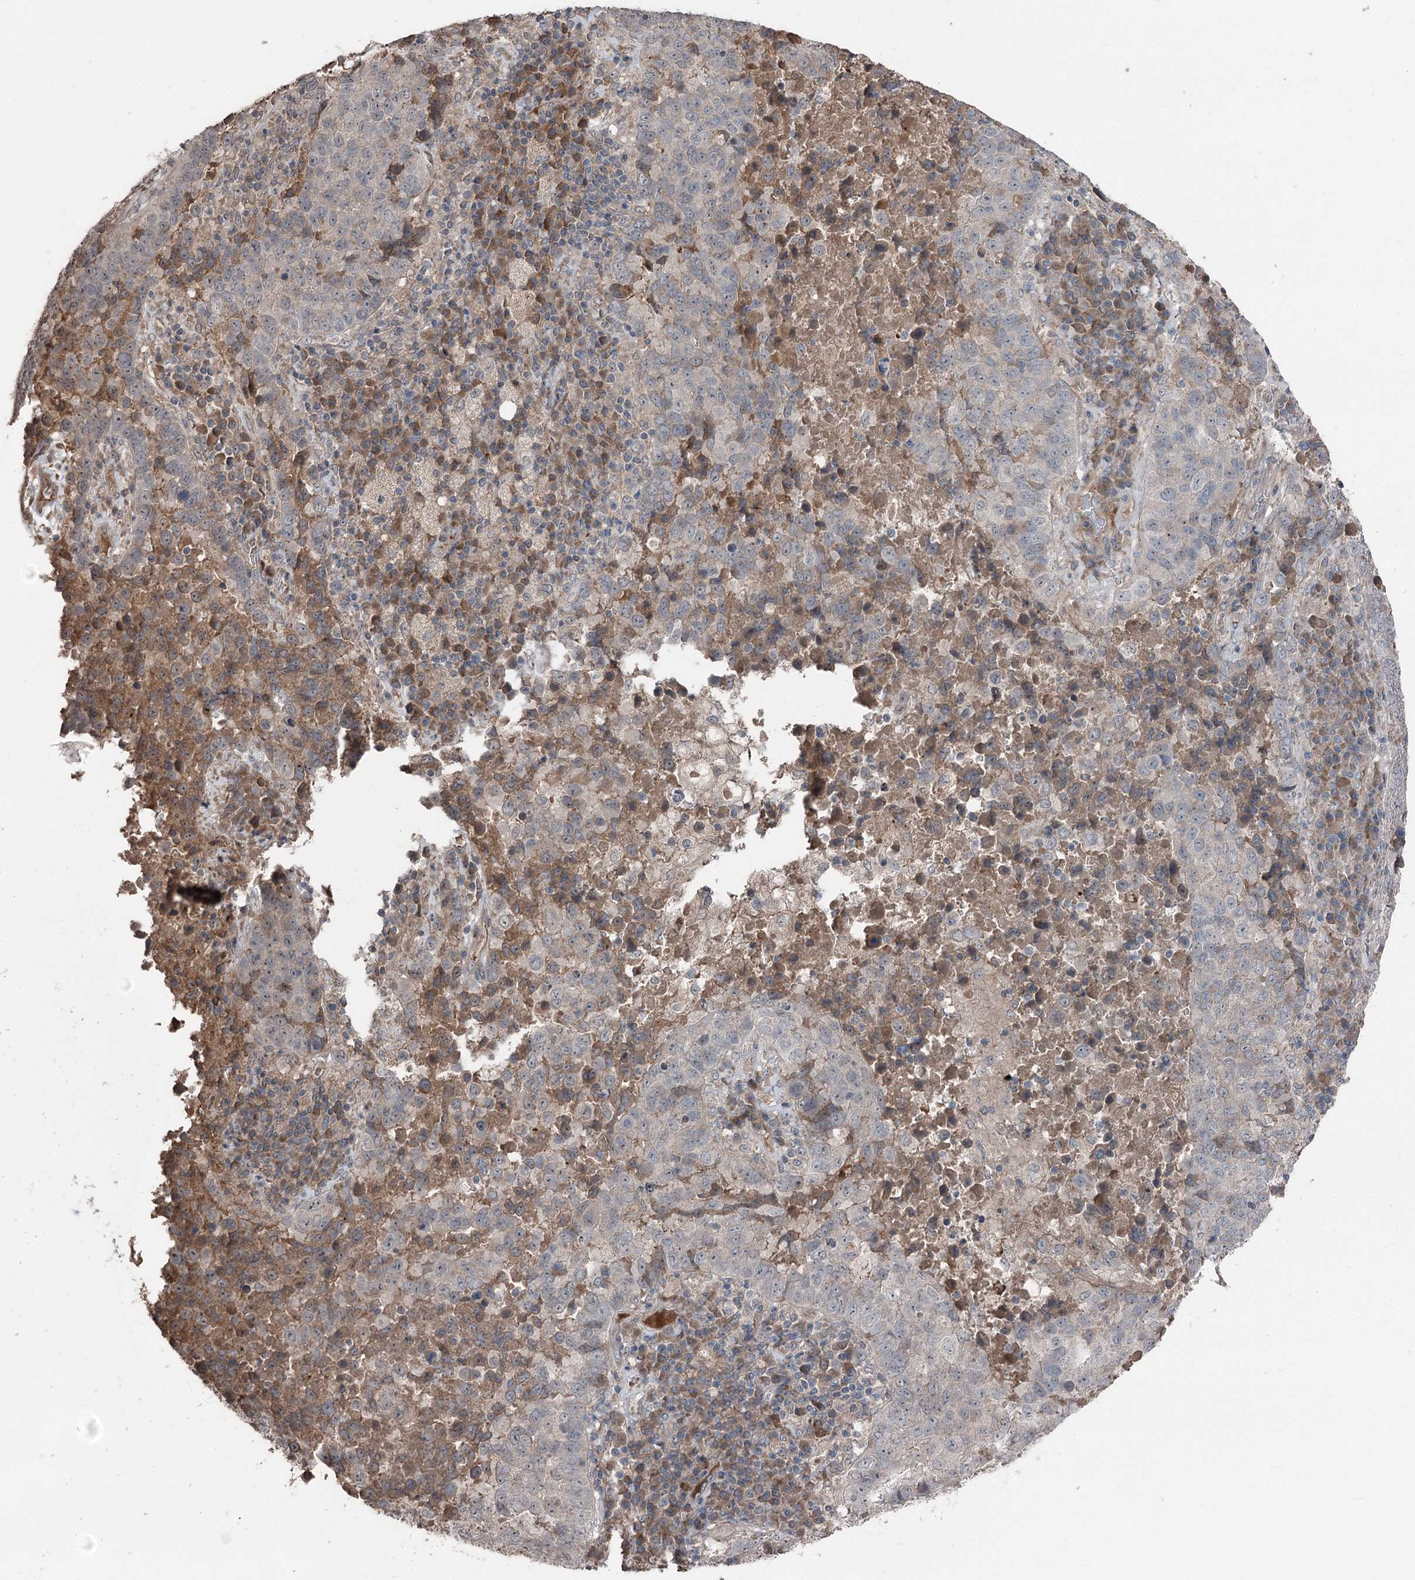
{"staining": {"intensity": "weak", "quantity": "<25%", "location": "cytoplasmic/membranous"}, "tissue": "lung cancer", "cell_type": "Tumor cells", "image_type": "cancer", "snomed": [{"axis": "morphology", "description": "Squamous cell carcinoma, NOS"}, {"axis": "topography", "description": "Lung"}], "caption": "This is an immunohistochemistry (IHC) image of human lung squamous cell carcinoma. There is no staining in tumor cells.", "gene": "MAPK8IP2", "patient": {"sex": "male", "age": 73}}